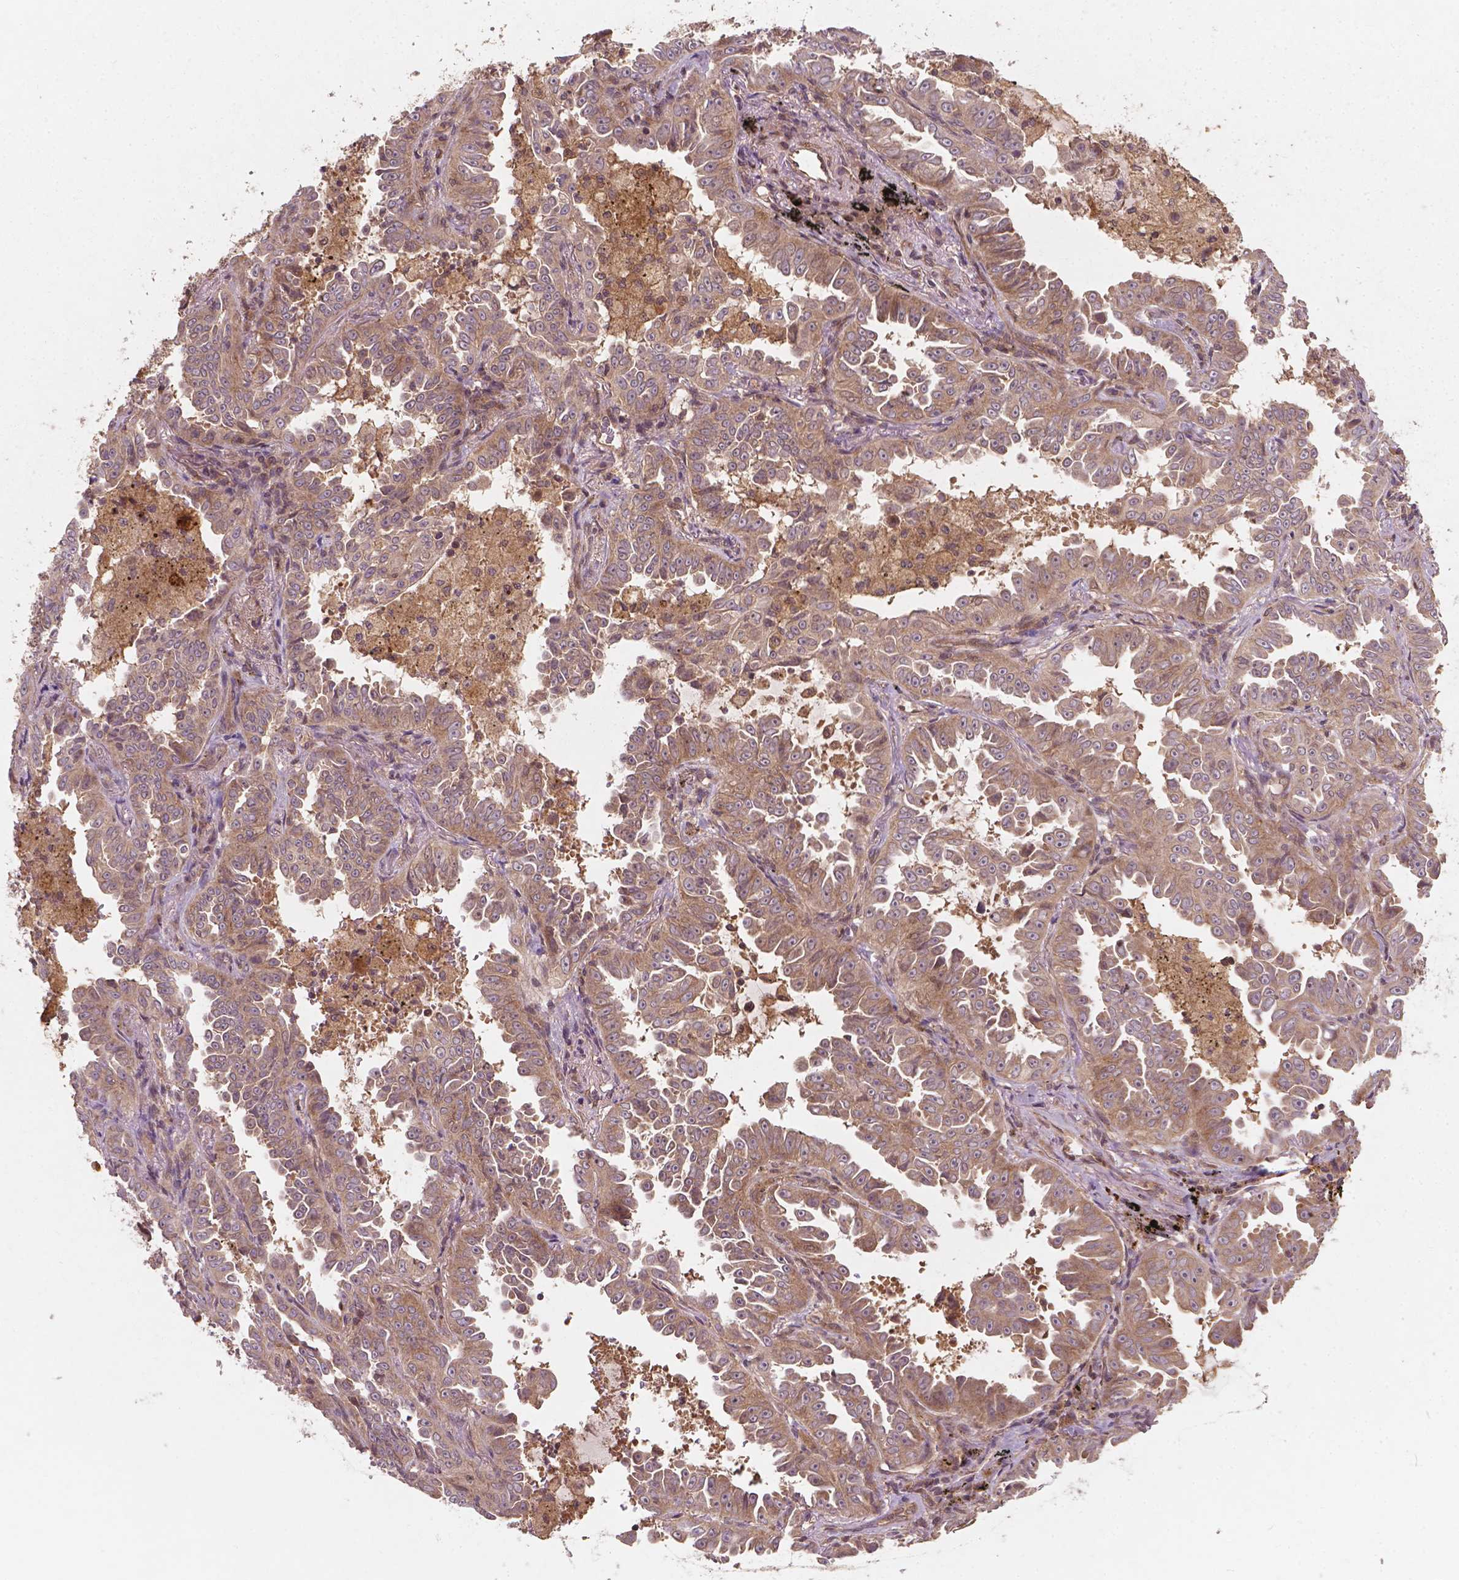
{"staining": {"intensity": "weak", "quantity": "25%-75%", "location": "cytoplasmic/membranous"}, "tissue": "lung cancer", "cell_type": "Tumor cells", "image_type": "cancer", "snomed": [{"axis": "morphology", "description": "Adenocarcinoma, NOS"}, {"axis": "topography", "description": "Lung"}], "caption": "Protein analysis of adenocarcinoma (lung) tissue exhibits weak cytoplasmic/membranous positivity in approximately 25%-75% of tumor cells.", "gene": "CYFIP2", "patient": {"sex": "female", "age": 52}}